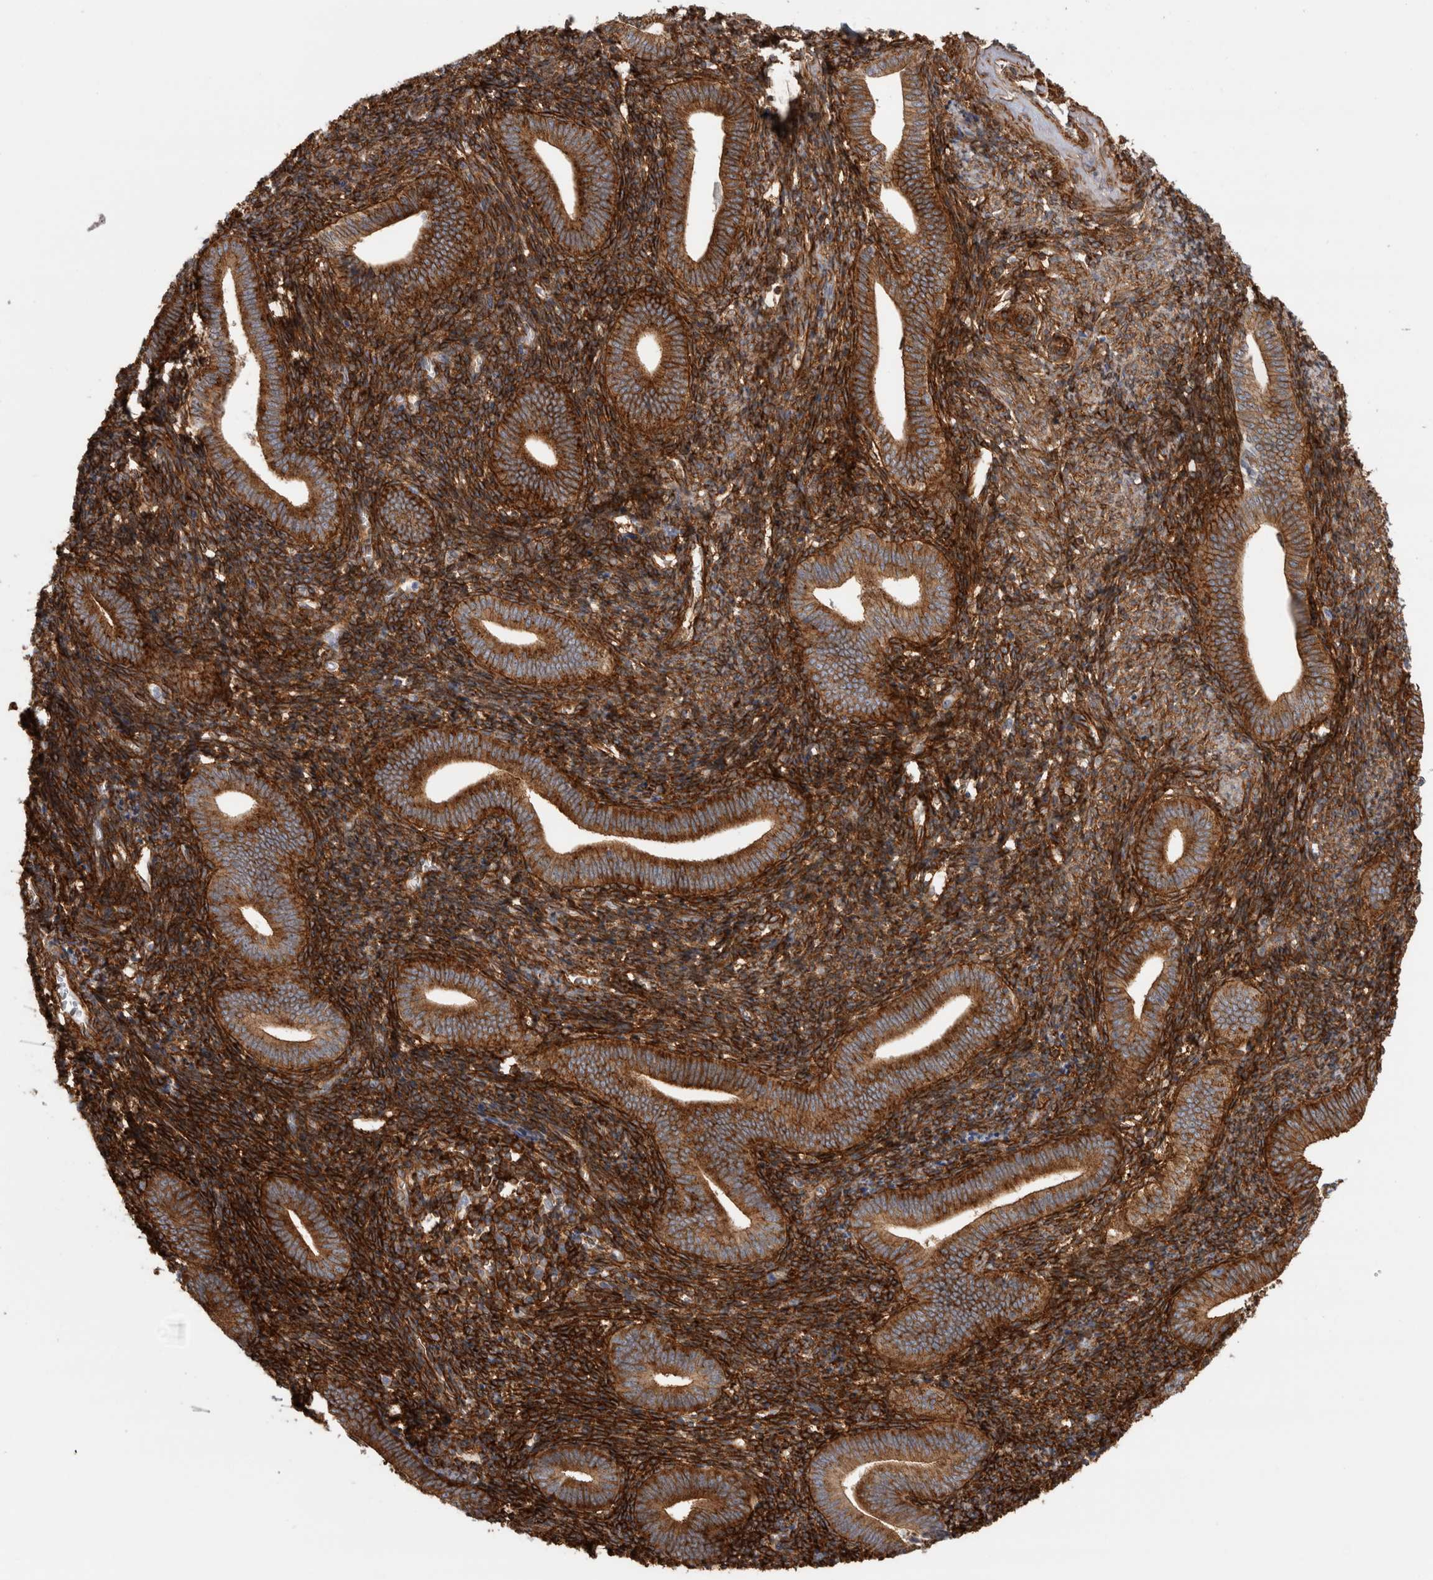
{"staining": {"intensity": "strong", "quantity": ">75%", "location": "cytoplasmic/membranous"}, "tissue": "endometrium", "cell_type": "Cells in endometrial stroma", "image_type": "normal", "snomed": [{"axis": "morphology", "description": "Normal tissue, NOS"}, {"axis": "topography", "description": "Uterus"}, {"axis": "topography", "description": "Endometrium"}], "caption": "An immunohistochemistry image of benign tissue is shown. Protein staining in brown labels strong cytoplasmic/membranous positivity in endometrium within cells in endometrial stroma. Using DAB (brown) and hematoxylin (blue) stains, captured at high magnification using brightfield microscopy.", "gene": "AHNAK", "patient": {"sex": "female", "age": 33}}